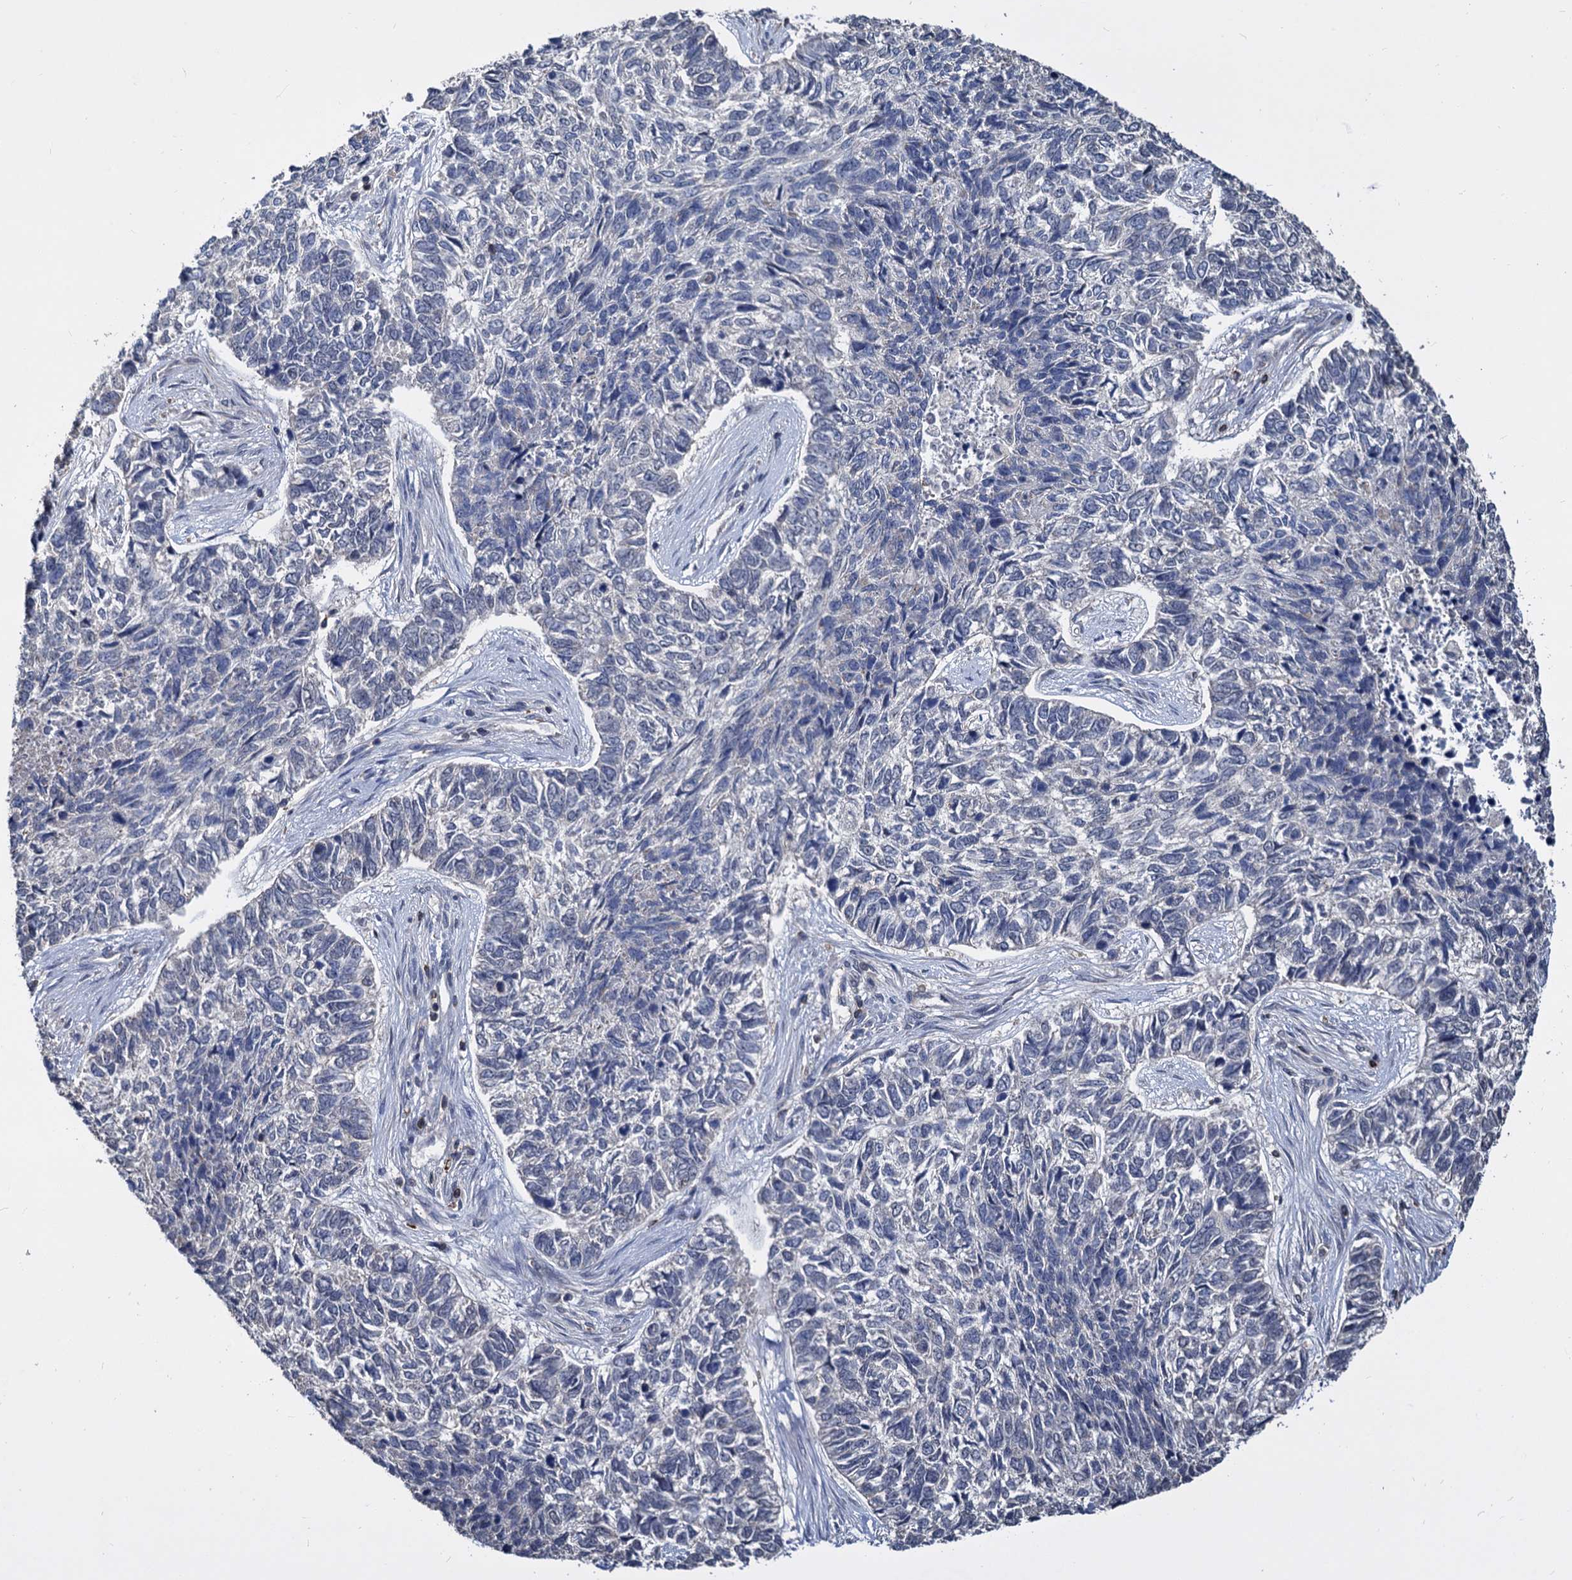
{"staining": {"intensity": "weak", "quantity": "<25%", "location": "nuclear"}, "tissue": "skin cancer", "cell_type": "Tumor cells", "image_type": "cancer", "snomed": [{"axis": "morphology", "description": "Basal cell carcinoma"}, {"axis": "topography", "description": "Skin"}], "caption": "Immunohistochemistry image of basal cell carcinoma (skin) stained for a protein (brown), which exhibits no expression in tumor cells.", "gene": "PSMD4", "patient": {"sex": "female", "age": 65}}